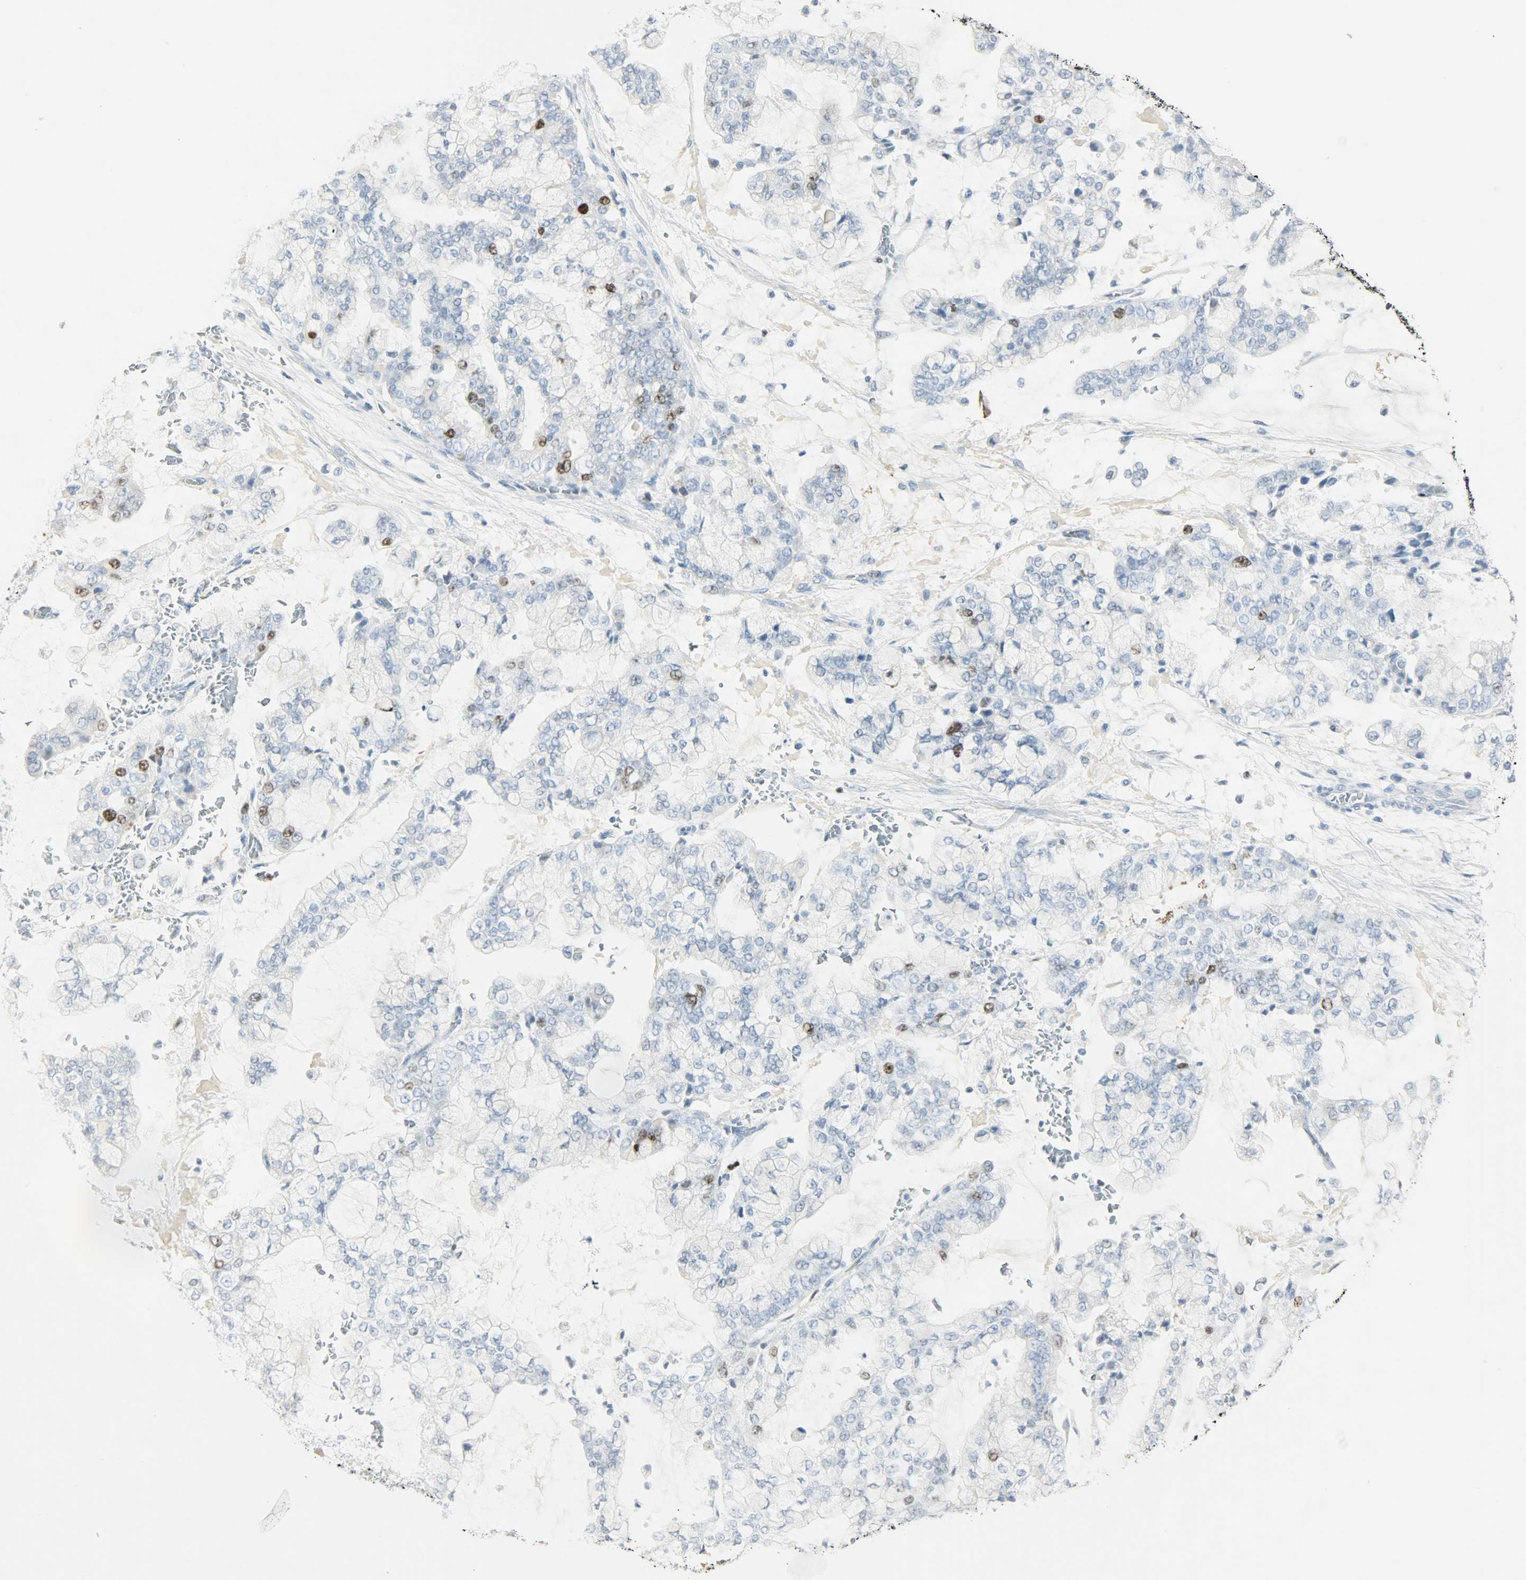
{"staining": {"intensity": "moderate", "quantity": "<25%", "location": "nuclear"}, "tissue": "stomach cancer", "cell_type": "Tumor cells", "image_type": "cancer", "snomed": [{"axis": "morphology", "description": "Normal tissue, NOS"}, {"axis": "morphology", "description": "Adenocarcinoma, NOS"}, {"axis": "topography", "description": "Stomach, upper"}, {"axis": "topography", "description": "Stomach"}], "caption": "Stomach cancer stained with immunohistochemistry shows moderate nuclear positivity in approximately <25% of tumor cells. (Brightfield microscopy of DAB IHC at high magnification).", "gene": "HELLS", "patient": {"sex": "male", "age": 76}}